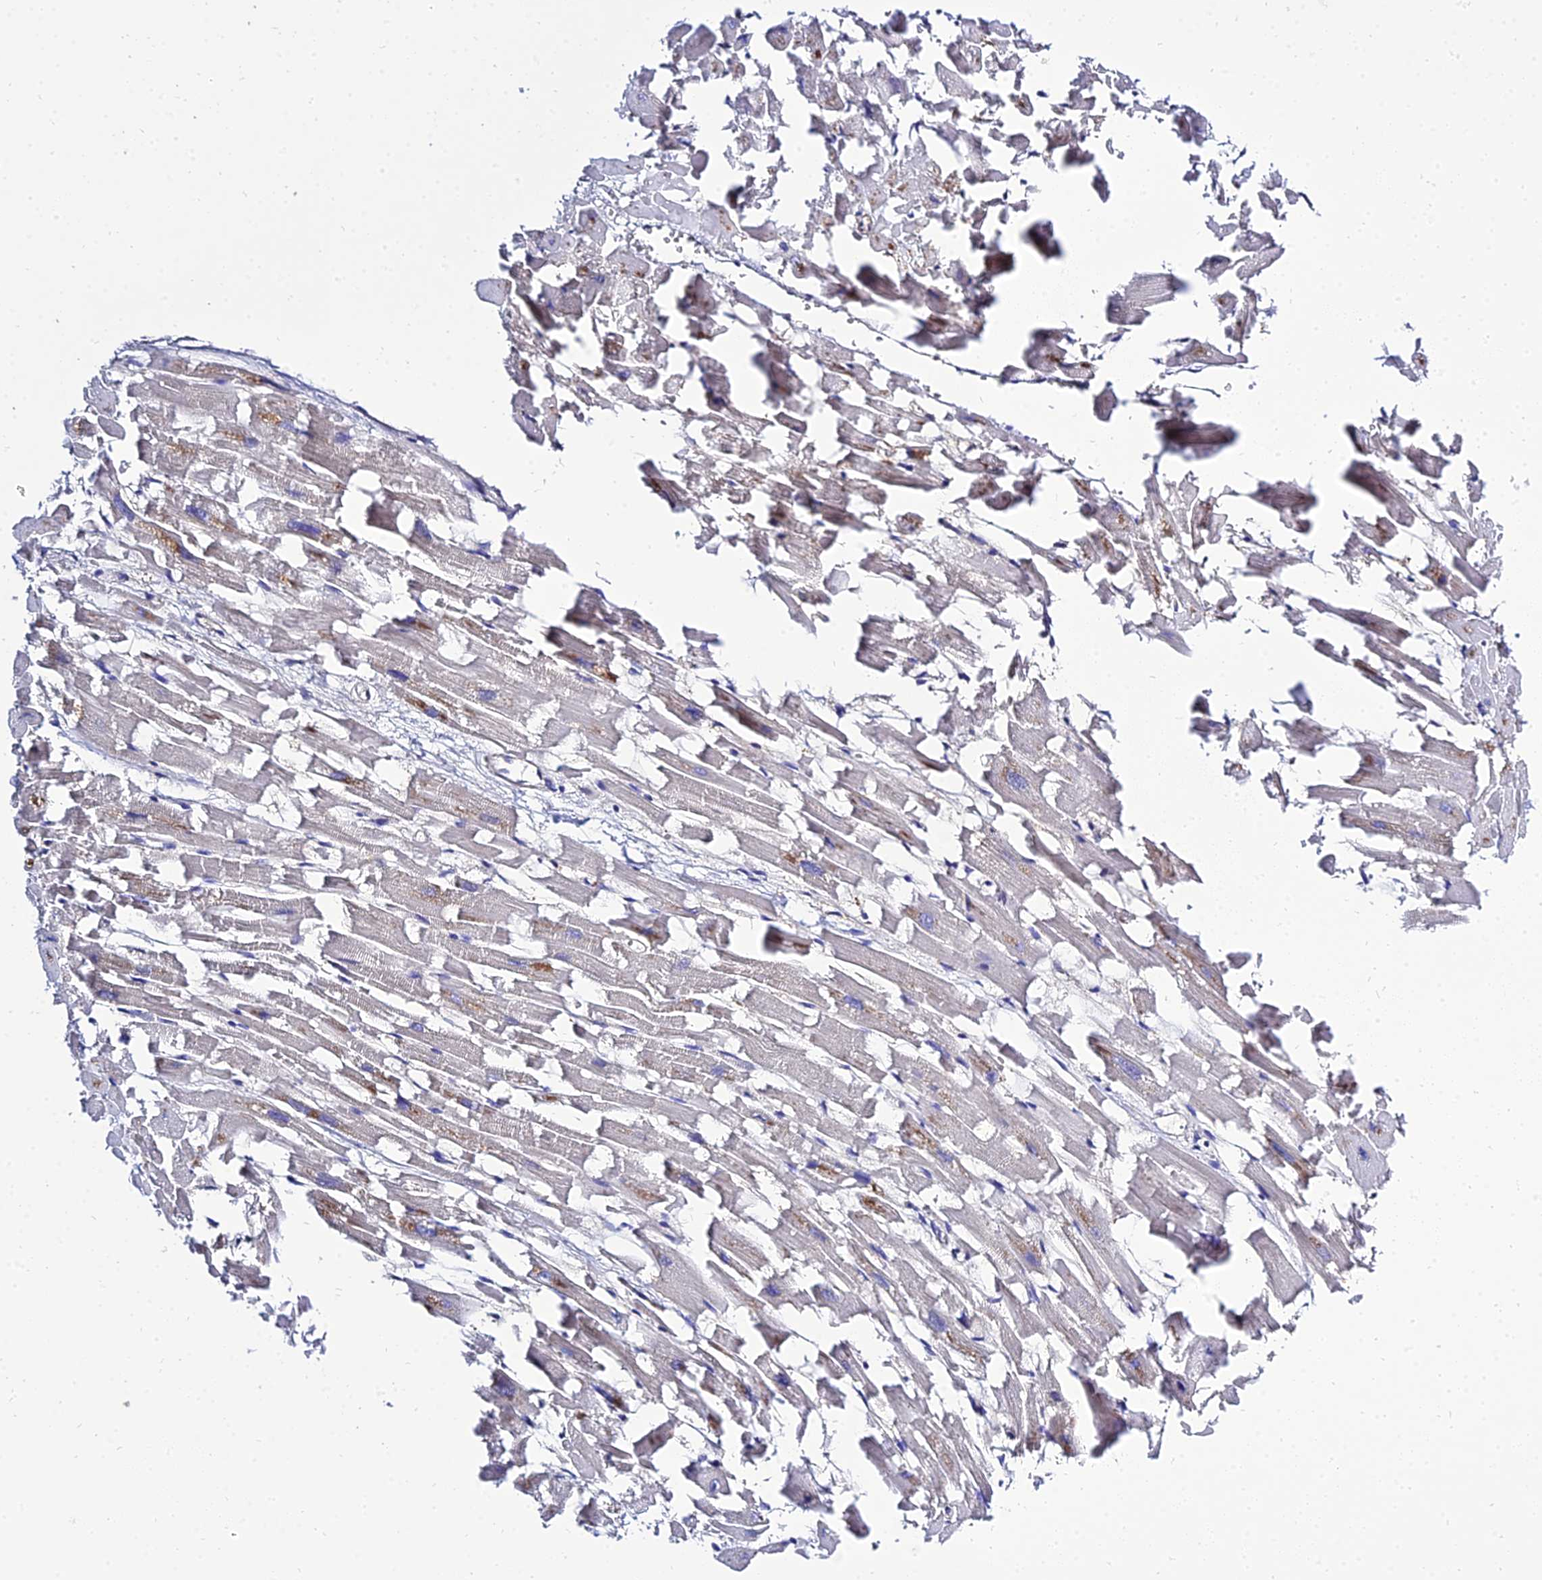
{"staining": {"intensity": "negative", "quantity": "none", "location": "none"}, "tissue": "heart muscle", "cell_type": "Cardiomyocytes", "image_type": "normal", "snomed": [{"axis": "morphology", "description": "Normal tissue, NOS"}, {"axis": "topography", "description": "Heart"}], "caption": "IHC image of benign human heart muscle stained for a protein (brown), which reveals no expression in cardiomyocytes.", "gene": "C2orf69", "patient": {"sex": "female", "age": 64}}